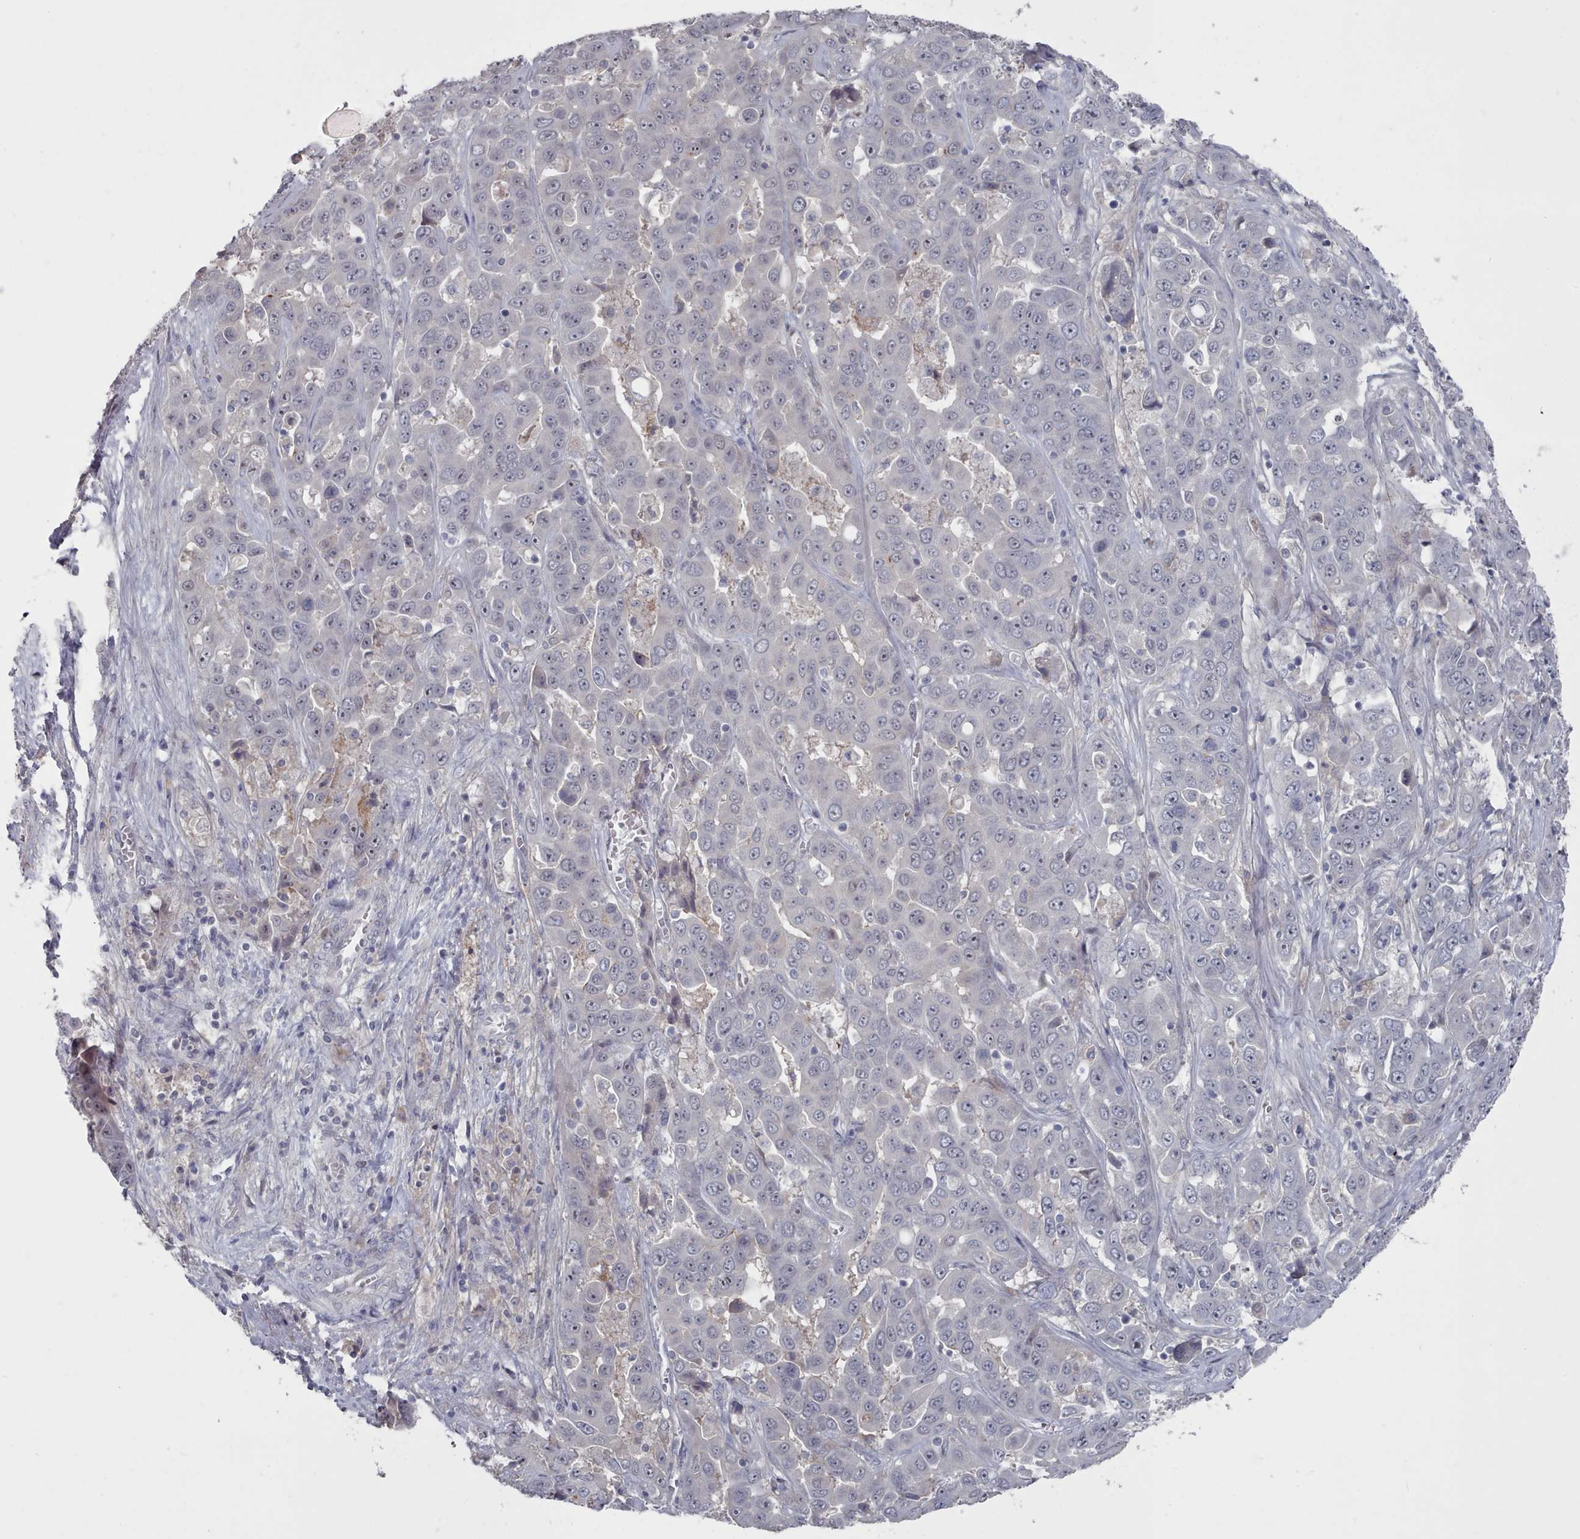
{"staining": {"intensity": "negative", "quantity": "none", "location": "none"}, "tissue": "liver cancer", "cell_type": "Tumor cells", "image_type": "cancer", "snomed": [{"axis": "morphology", "description": "Cholangiocarcinoma"}, {"axis": "topography", "description": "Liver"}], "caption": "The immunohistochemistry (IHC) micrograph has no significant expression in tumor cells of liver cholangiocarcinoma tissue.", "gene": "COL8A2", "patient": {"sex": "female", "age": 52}}